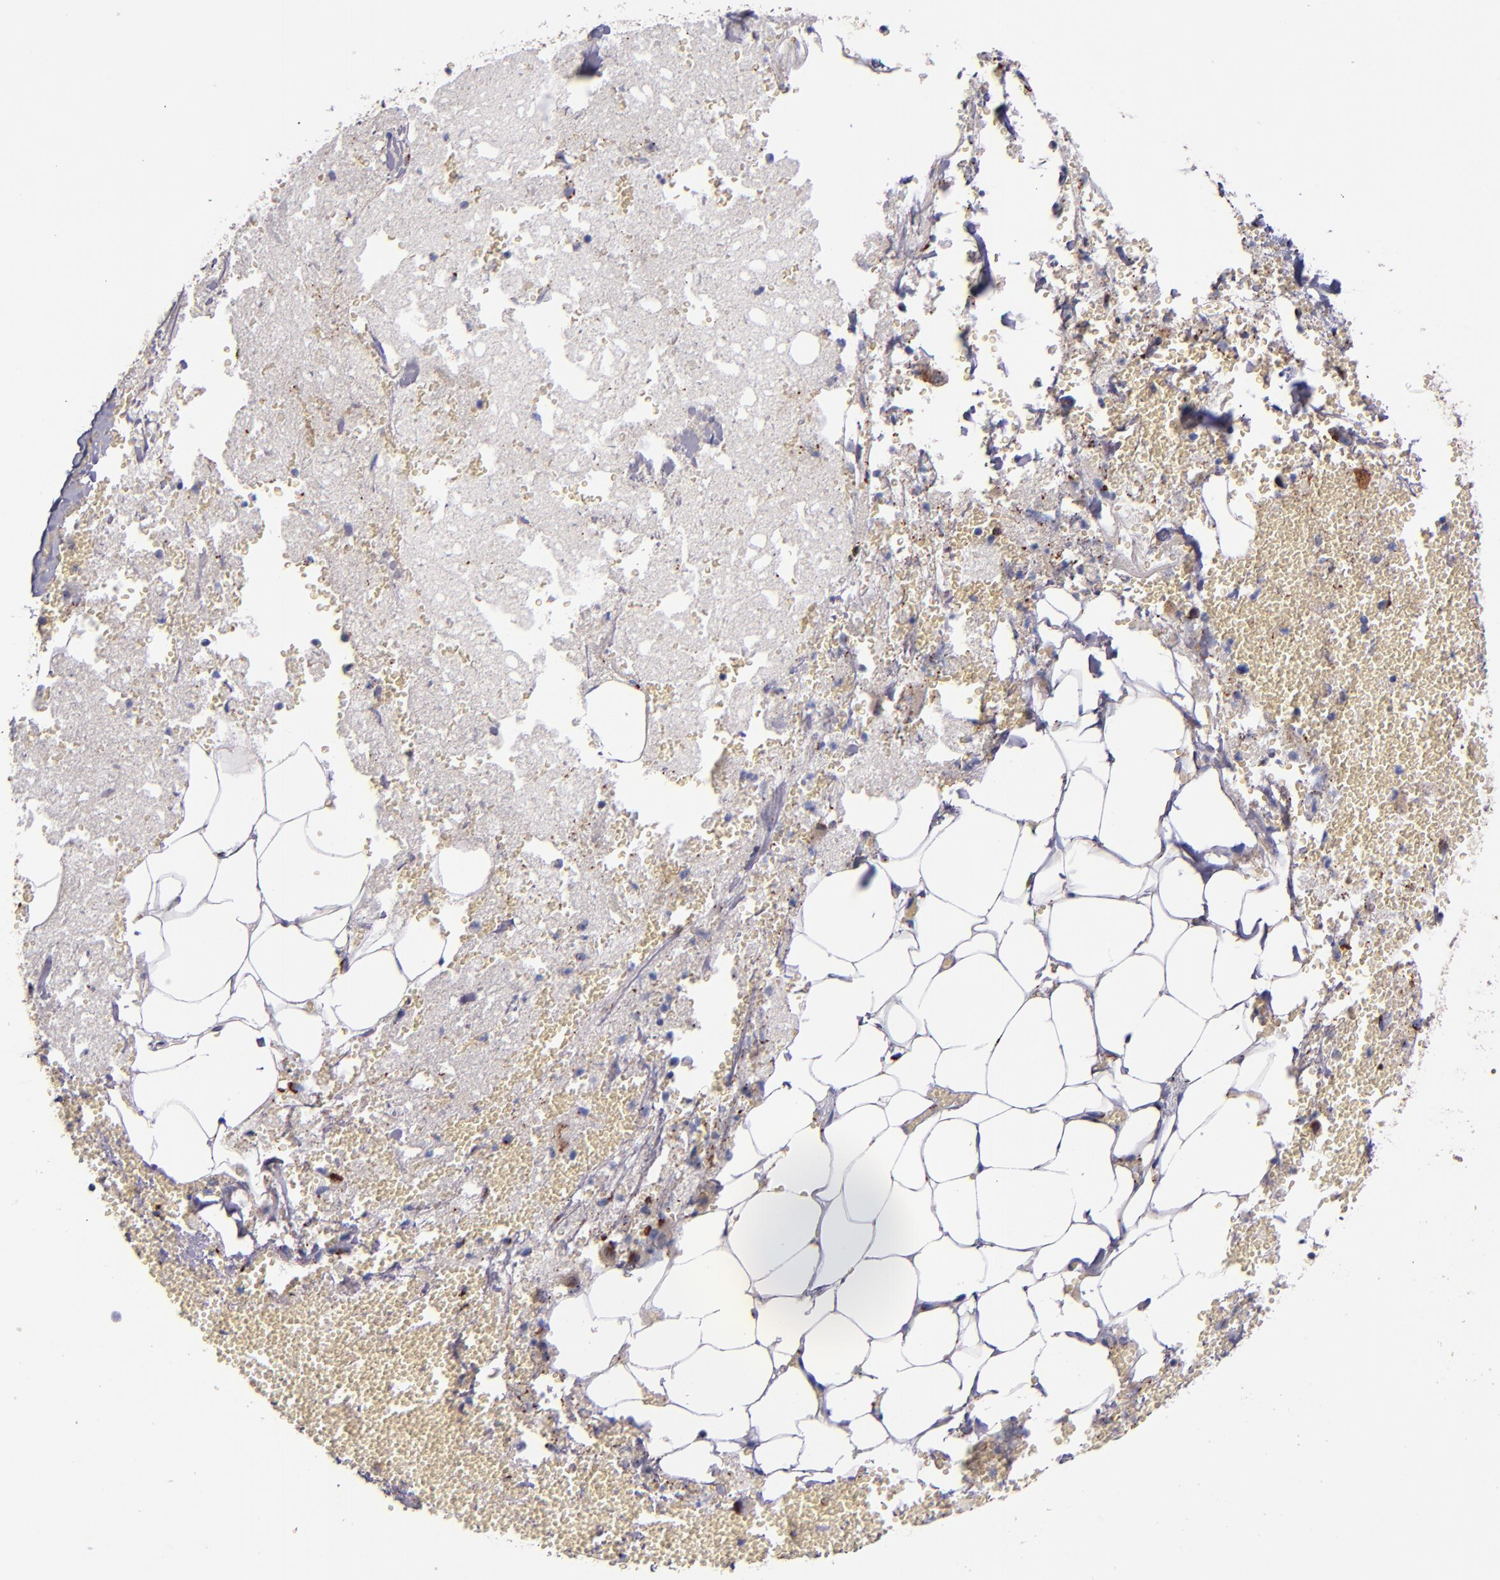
{"staining": {"intensity": "moderate", "quantity": "25%-75%", "location": "cytoplasmic/membranous"}, "tissue": "adrenal gland", "cell_type": "Glandular cells", "image_type": "normal", "snomed": [{"axis": "morphology", "description": "Normal tissue, NOS"}, {"axis": "topography", "description": "Adrenal gland"}], "caption": "Moderate cytoplasmic/membranous staining for a protein is identified in approximately 25%-75% of glandular cells of unremarkable adrenal gland using immunohistochemistry (IHC).", "gene": "GOLIM4", "patient": {"sex": "female", "age": 71}}